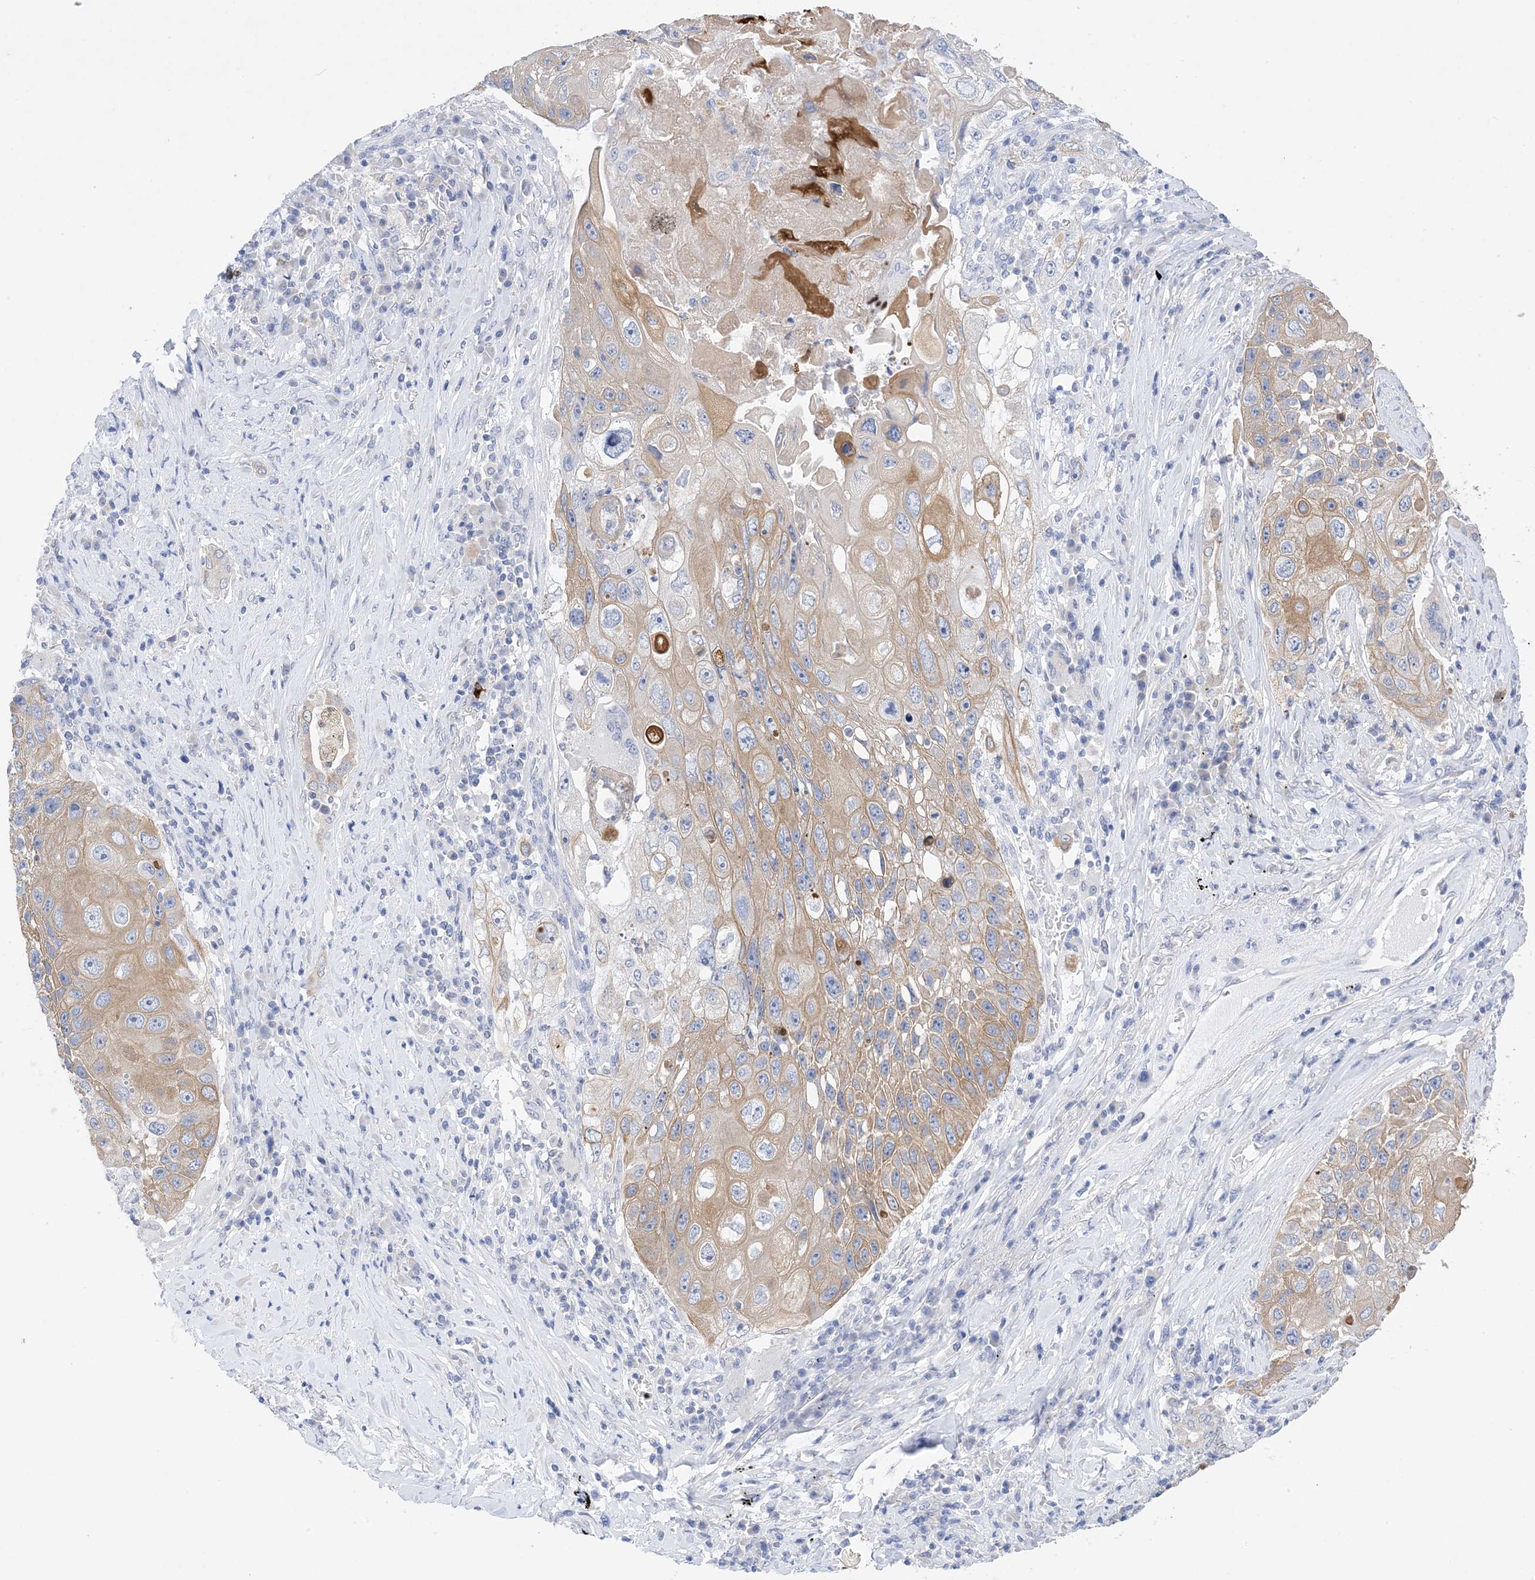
{"staining": {"intensity": "moderate", "quantity": "25%-75%", "location": "cytoplasmic/membranous"}, "tissue": "lung cancer", "cell_type": "Tumor cells", "image_type": "cancer", "snomed": [{"axis": "morphology", "description": "Squamous cell carcinoma, NOS"}, {"axis": "topography", "description": "Lung"}], "caption": "Immunohistochemistry (IHC) micrograph of neoplastic tissue: human lung cancer (squamous cell carcinoma) stained using IHC shows medium levels of moderate protein expression localized specifically in the cytoplasmic/membranous of tumor cells, appearing as a cytoplasmic/membranous brown color.", "gene": "PLK4", "patient": {"sex": "male", "age": 61}}